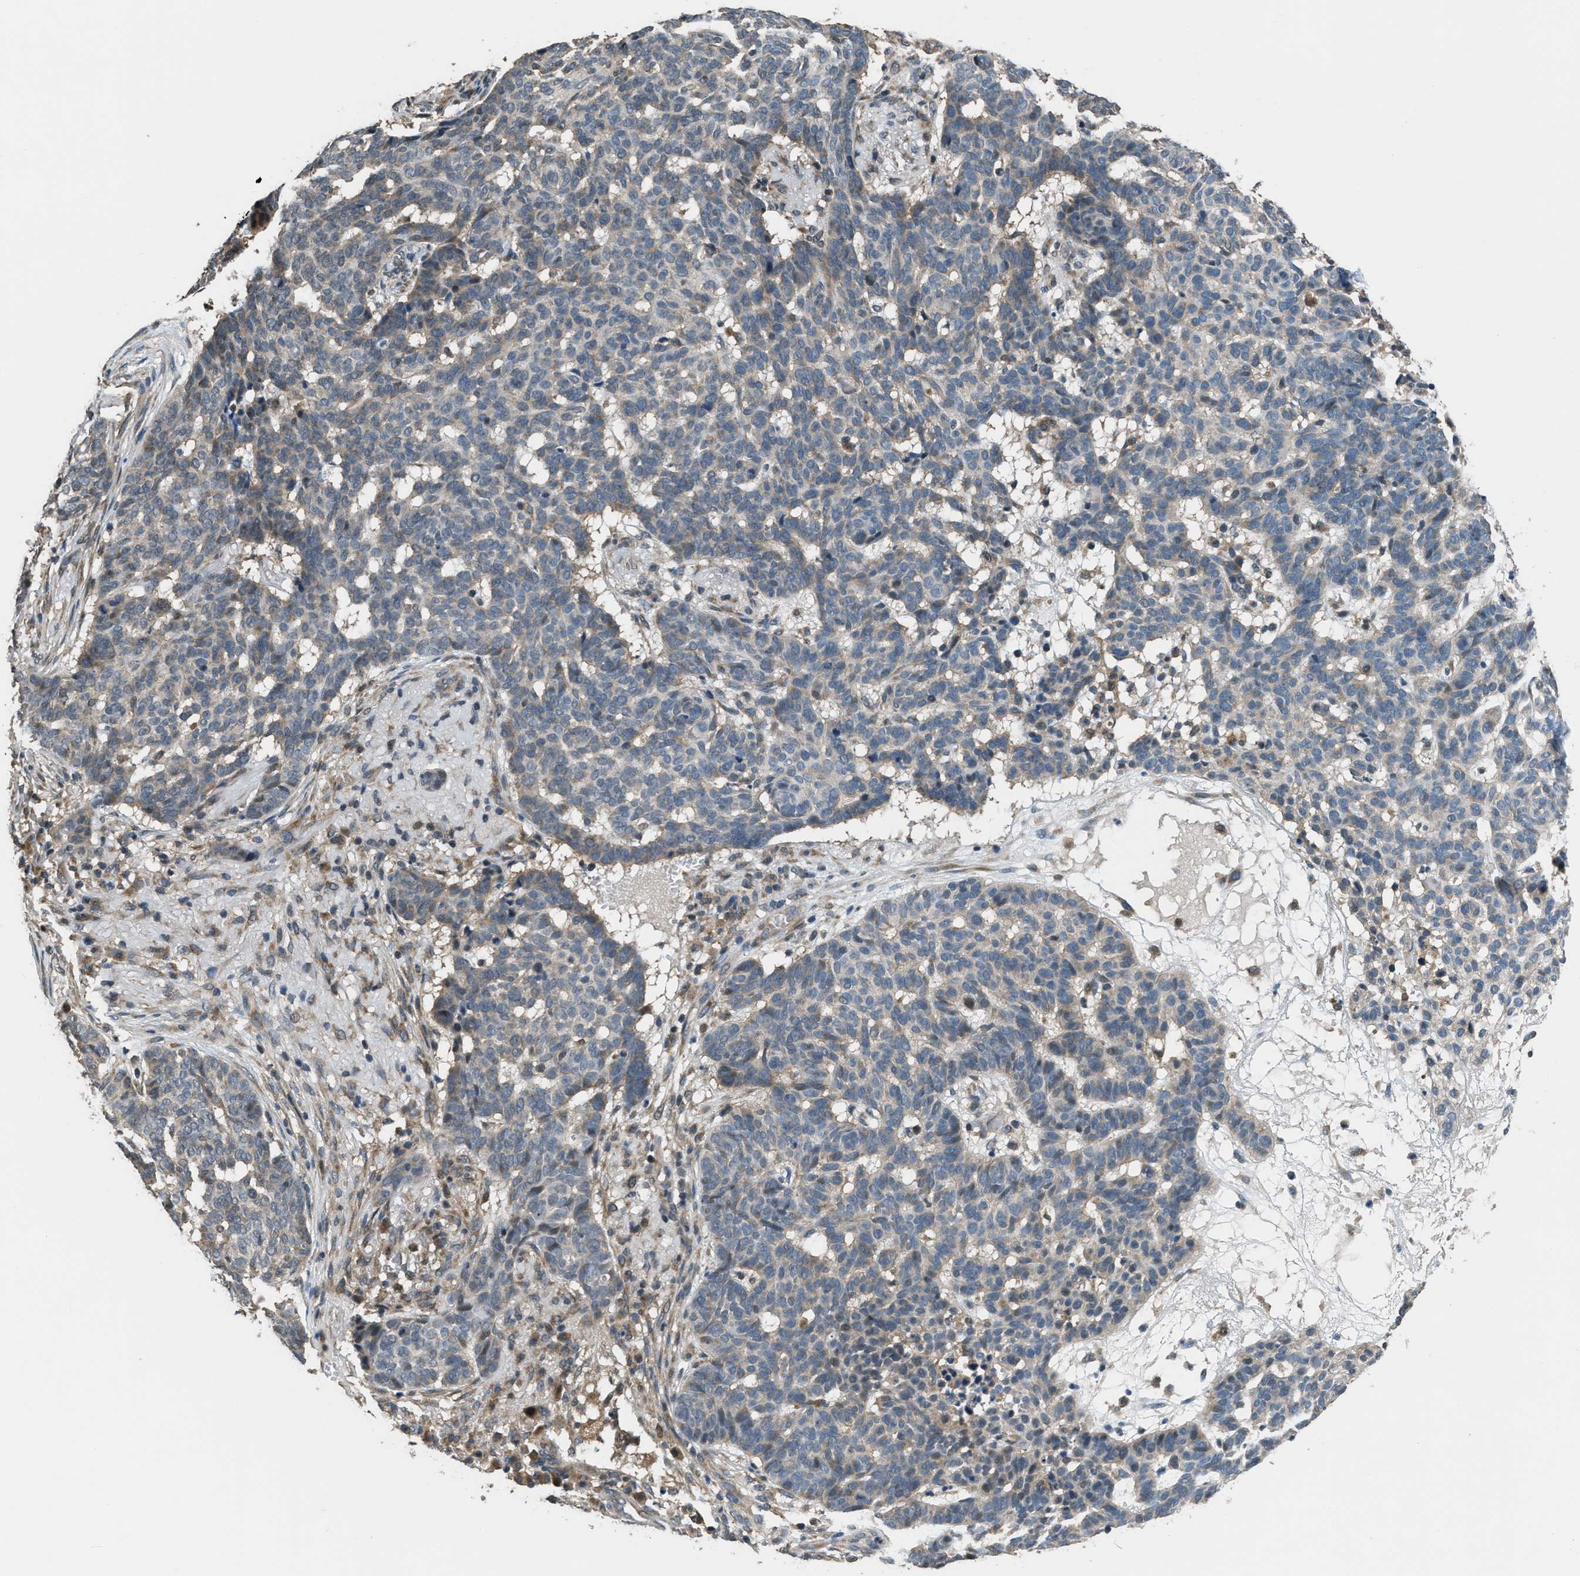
{"staining": {"intensity": "weak", "quantity": "<25%", "location": "cytoplasmic/membranous"}, "tissue": "skin cancer", "cell_type": "Tumor cells", "image_type": "cancer", "snomed": [{"axis": "morphology", "description": "Normal tissue, NOS"}, {"axis": "morphology", "description": "Basal cell carcinoma"}, {"axis": "topography", "description": "Skin"}], "caption": "Immunohistochemistry of human basal cell carcinoma (skin) shows no positivity in tumor cells.", "gene": "NAT1", "patient": {"sex": "female", "age": 70}}